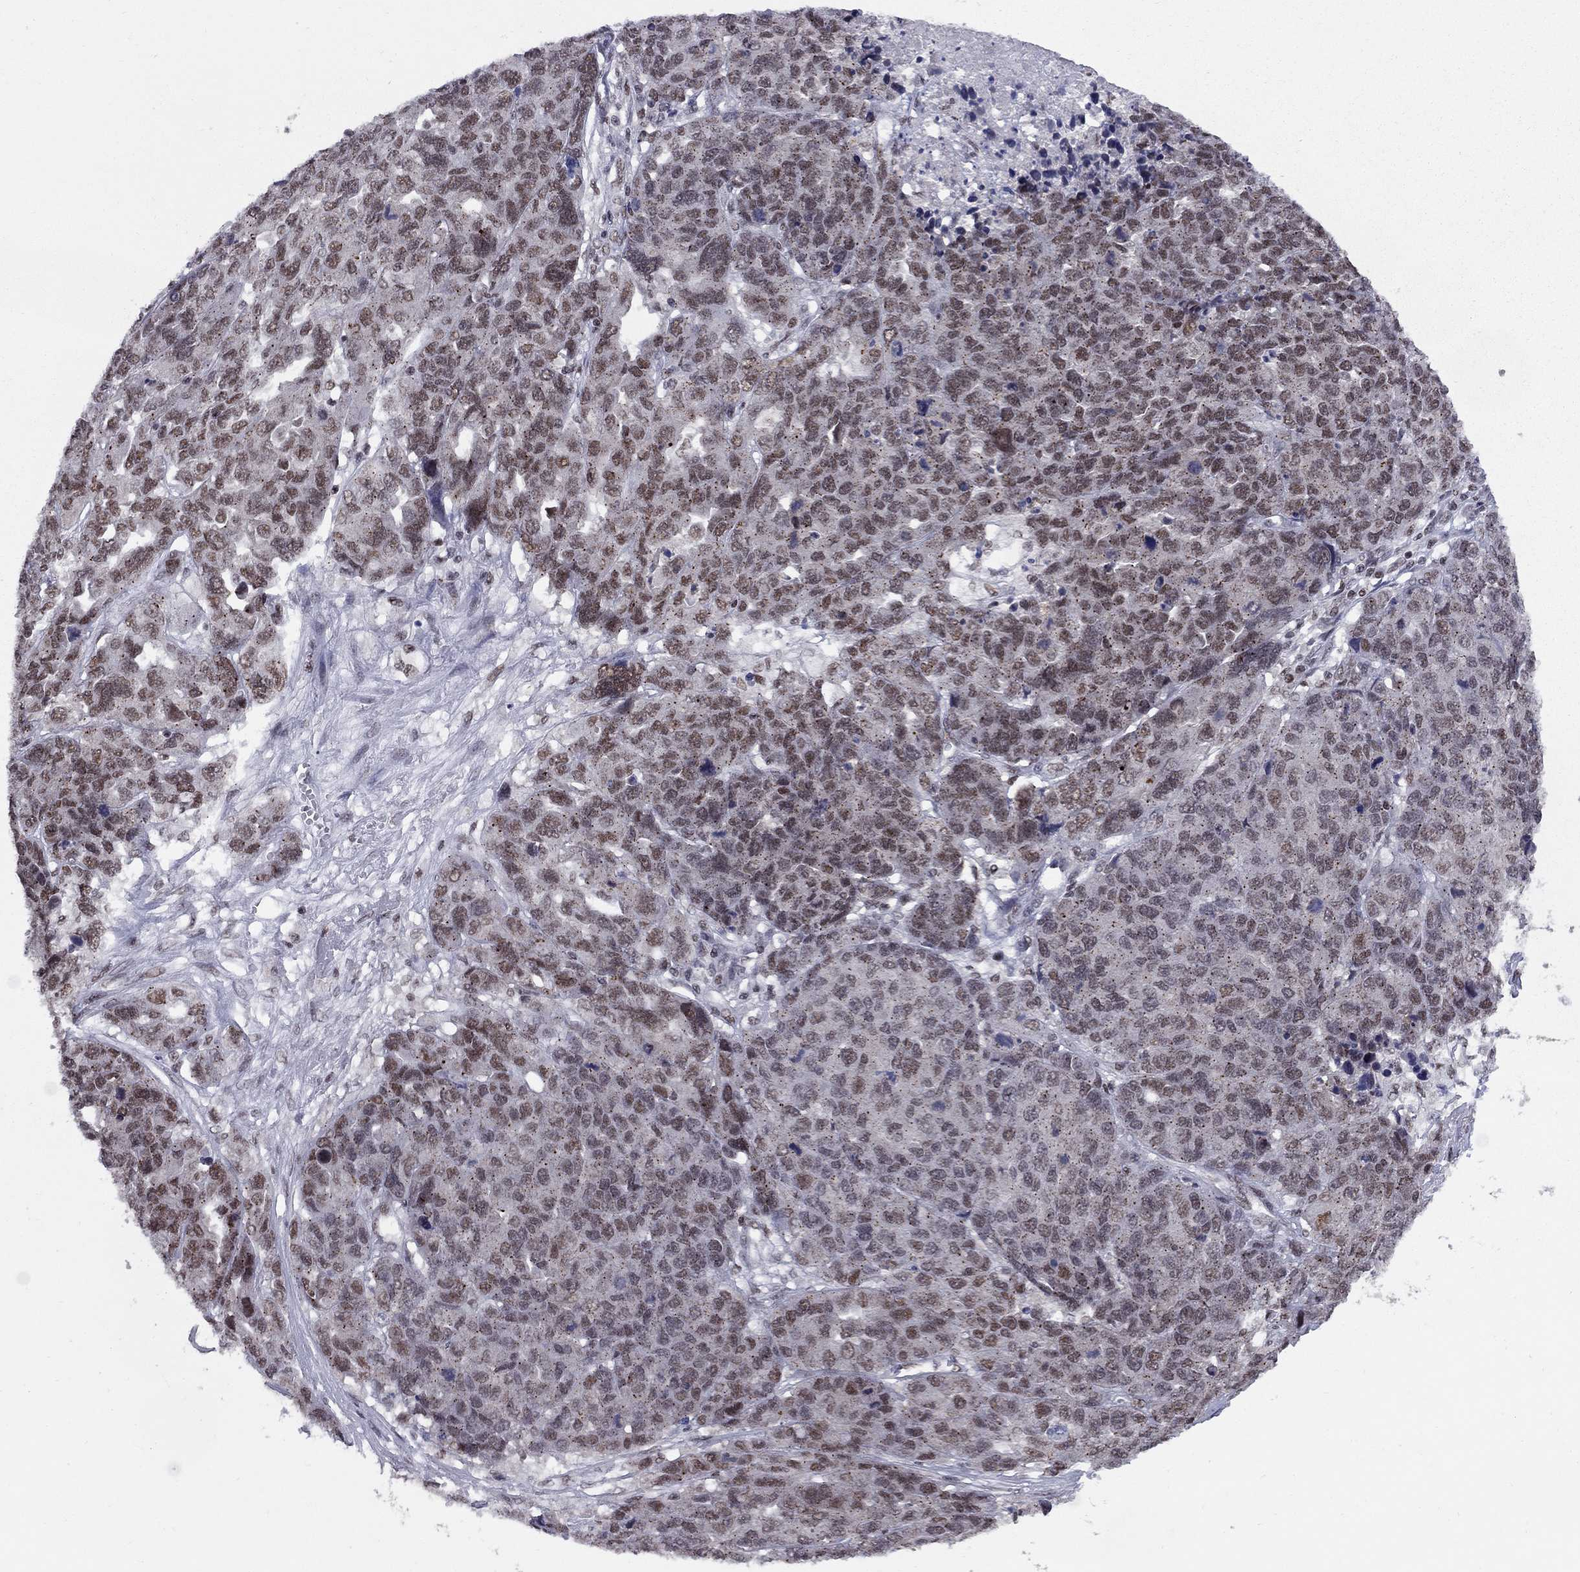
{"staining": {"intensity": "moderate", "quantity": "<25%", "location": "nuclear"}, "tissue": "ovarian cancer", "cell_type": "Tumor cells", "image_type": "cancer", "snomed": [{"axis": "morphology", "description": "Cystadenocarcinoma, serous, NOS"}, {"axis": "topography", "description": "Ovary"}], "caption": "Protein positivity by immunohistochemistry reveals moderate nuclear positivity in about <25% of tumor cells in ovarian cancer. Ihc stains the protein of interest in brown and the nuclei are stained blue.", "gene": "TAF9", "patient": {"sex": "female", "age": 87}}